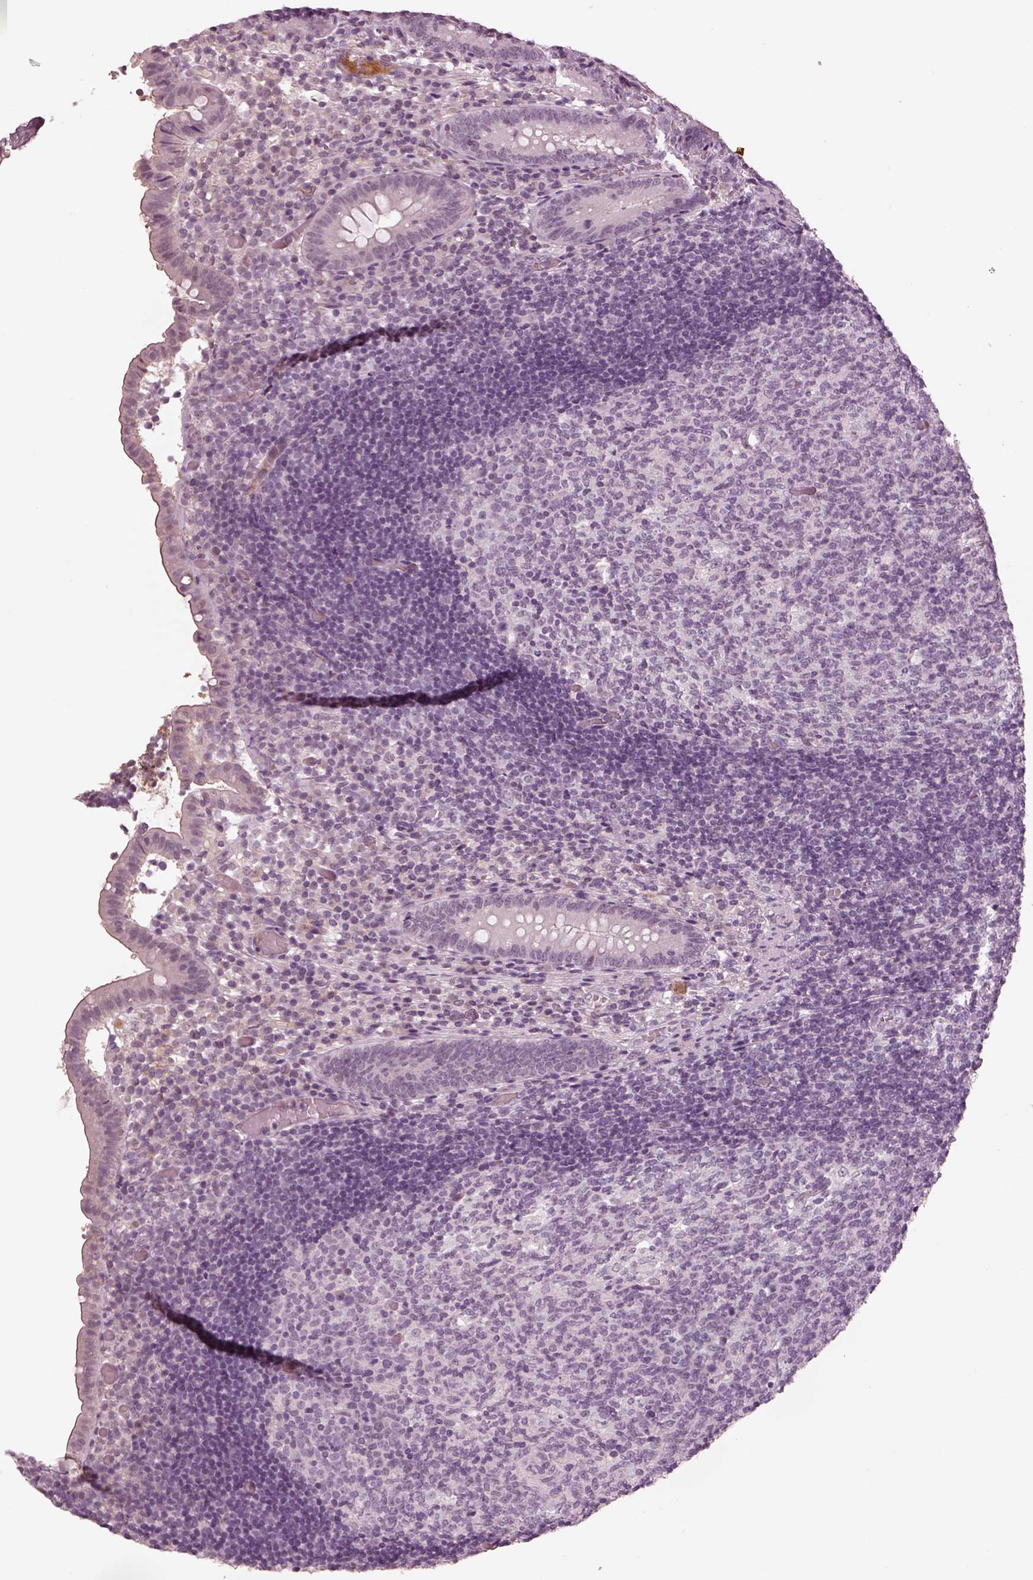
{"staining": {"intensity": "negative", "quantity": "none", "location": "none"}, "tissue": "appendix", "cell_type": "Glandular cells", "image_type": "normal", "snomed": [{"axis": "morphology", "description": "Normal tissue, NOS"}, {"axis": "topography", "description": "Appendix"}], "caption": "This is an immunohistochemistry (IHC) image of normal appendix. There is no positivity in glandular cells.", "gene": "KCNA2", "patient": {"sex": "female", "age": 32}}